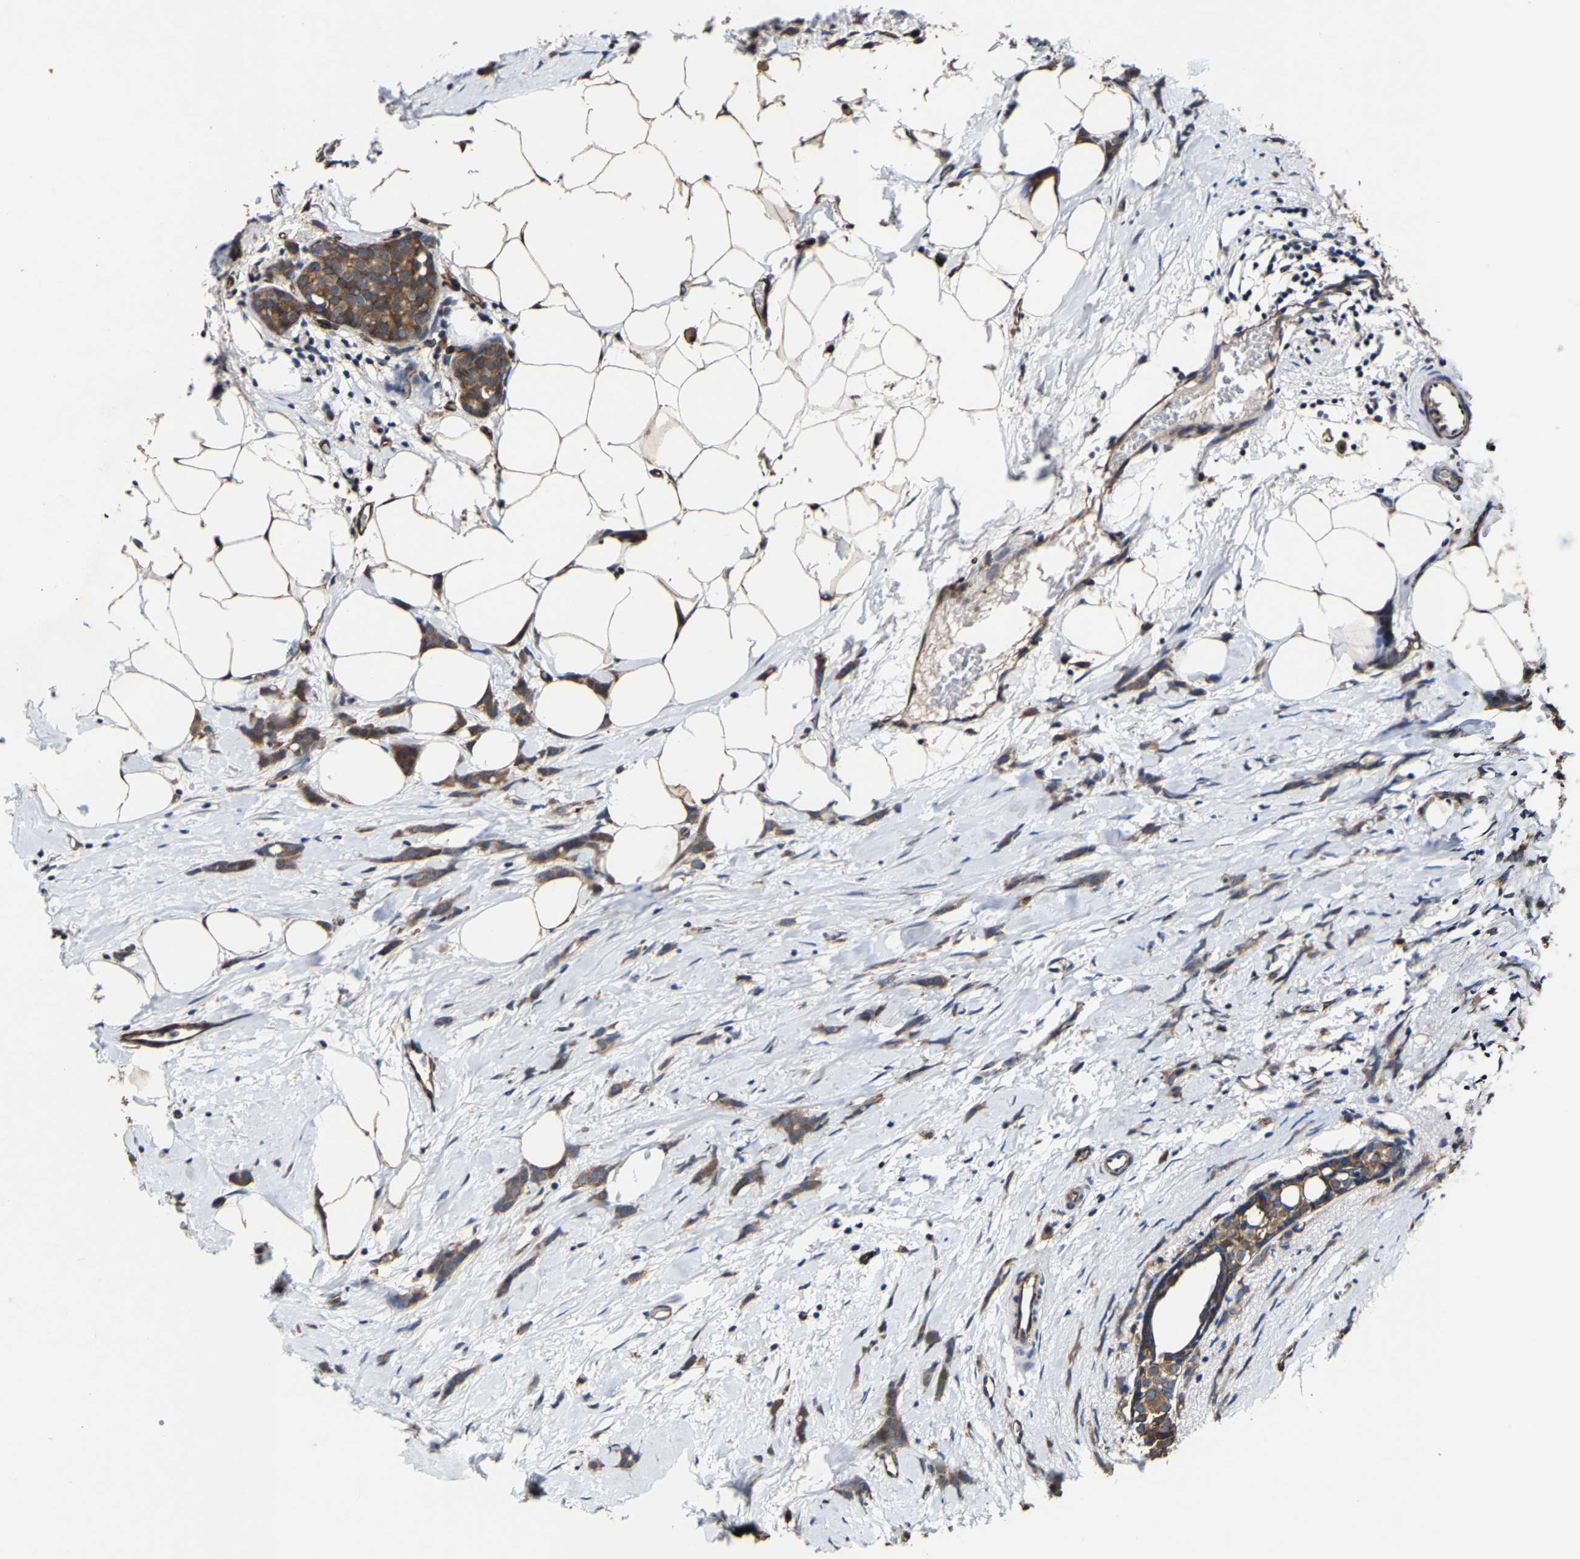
{"staining": {"intensity": "moderate", "quantity": ">75%", "location": "cytoplasmic/membranous"}, "tissue": "breast cancer", "cell_type": "Tumor cells", "image_type": "cancer", "snomed": [{"axis": "morphology", "description": "Lobular carcinoma, in situ"}, {"axis": "morphology", "description": "Lobular carcinoma"}, {"axis": "topography", "description": "Breast"}], "caption": "Immunohistochemical staining of human lobular carcinoma (breast) displays moderate cytoplasmic/membranous protein expression in about >75% of tumor cells.", "gene": "GFRA3", "patient": {"sex": "female", "age": 41}}